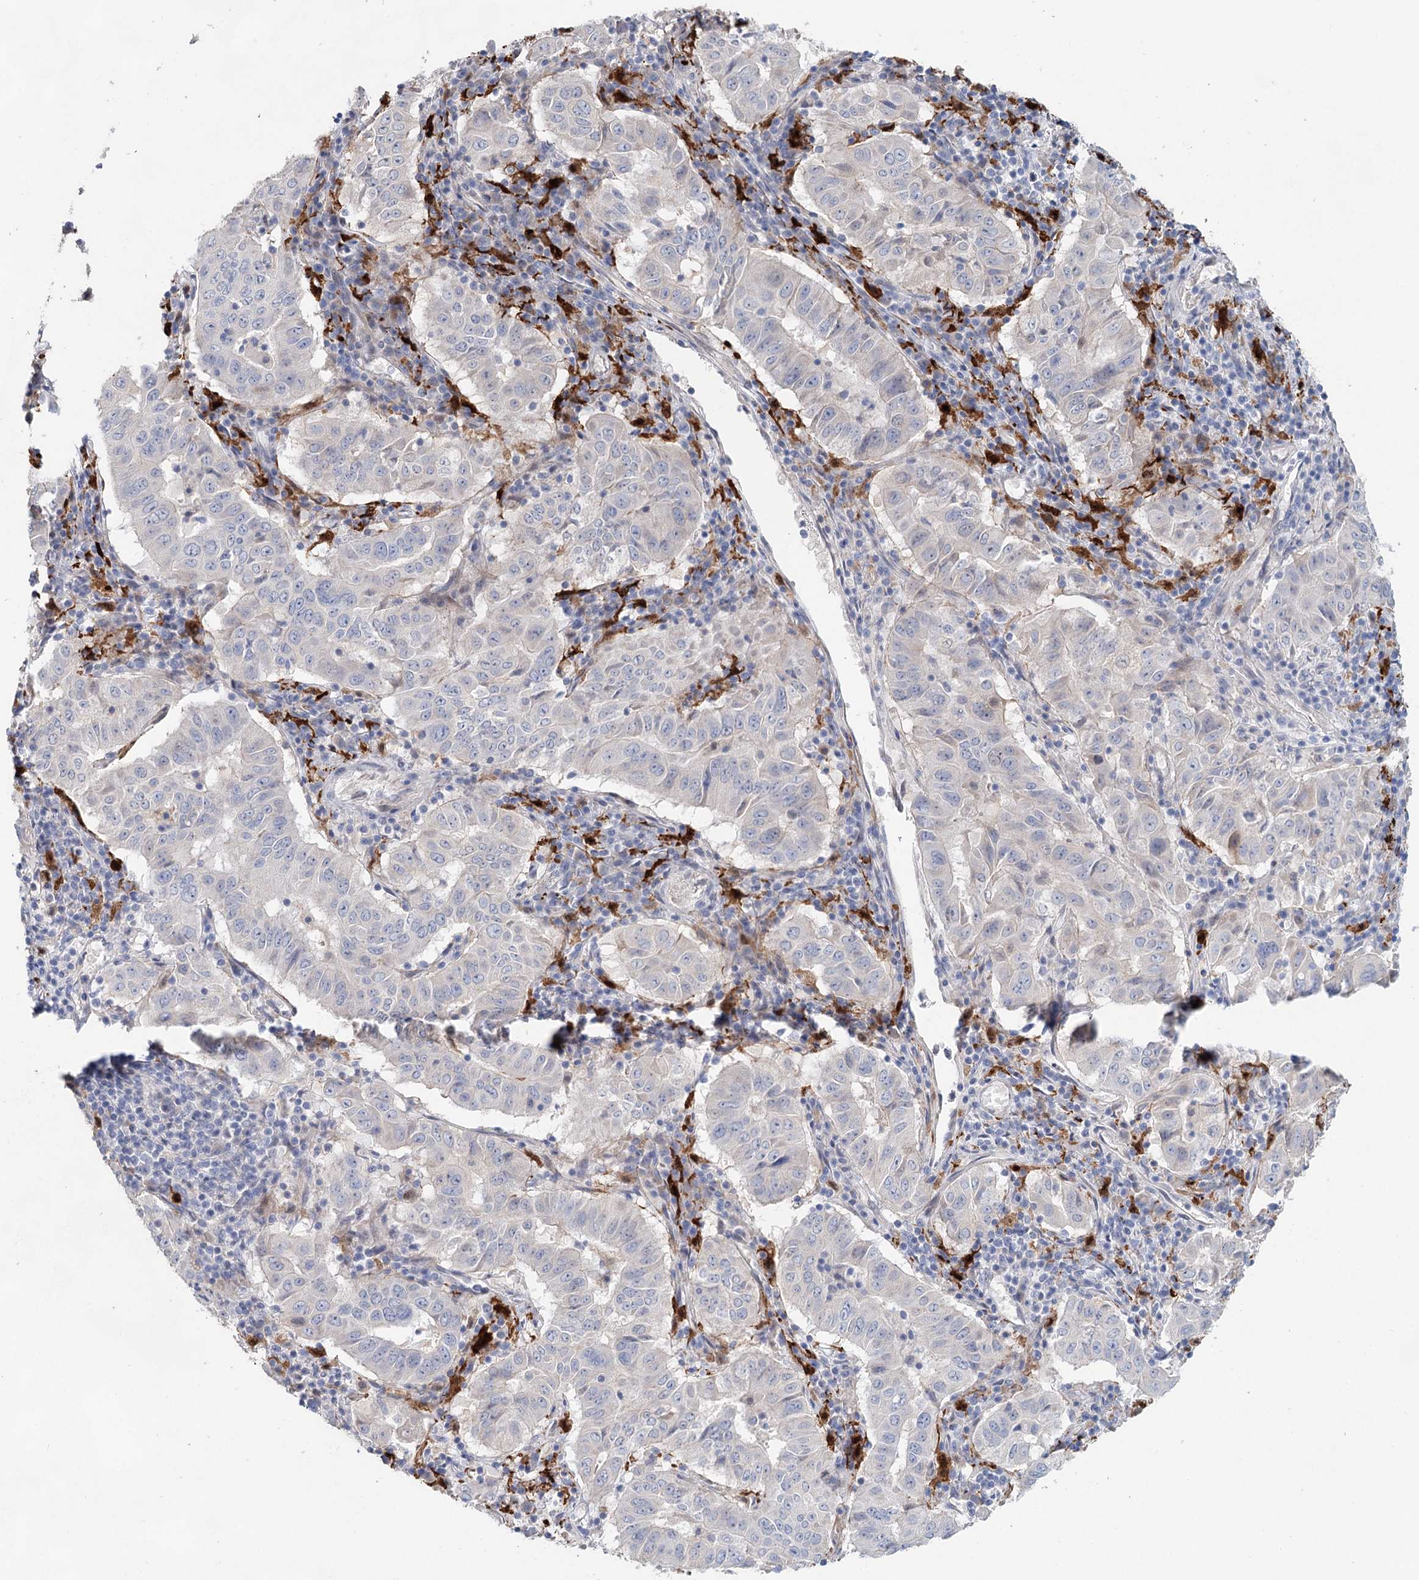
{"staining": {"intensity": "negative", "quantity": "none", "location": "none"}, "tissue": "pancreatic cancer", "cell_type": "Tumor cells", "image_type": "cancer", "snomed": [{"axis": "morphology", "description": "Adenocarcinoma, NOS"}, {"axis": "topography", "description": "Pancreas"}], "caption": "Tumor cells are negative for brown protein staining in pancreatic cancer (adenocarcinoma). (Stains: DAB IHC with hematoxylin counter stain, Microscopy: brightfield microscopy at high magnification).", "gene": "SLC19A3", "patient": {"sex": "male", "age": 63}}